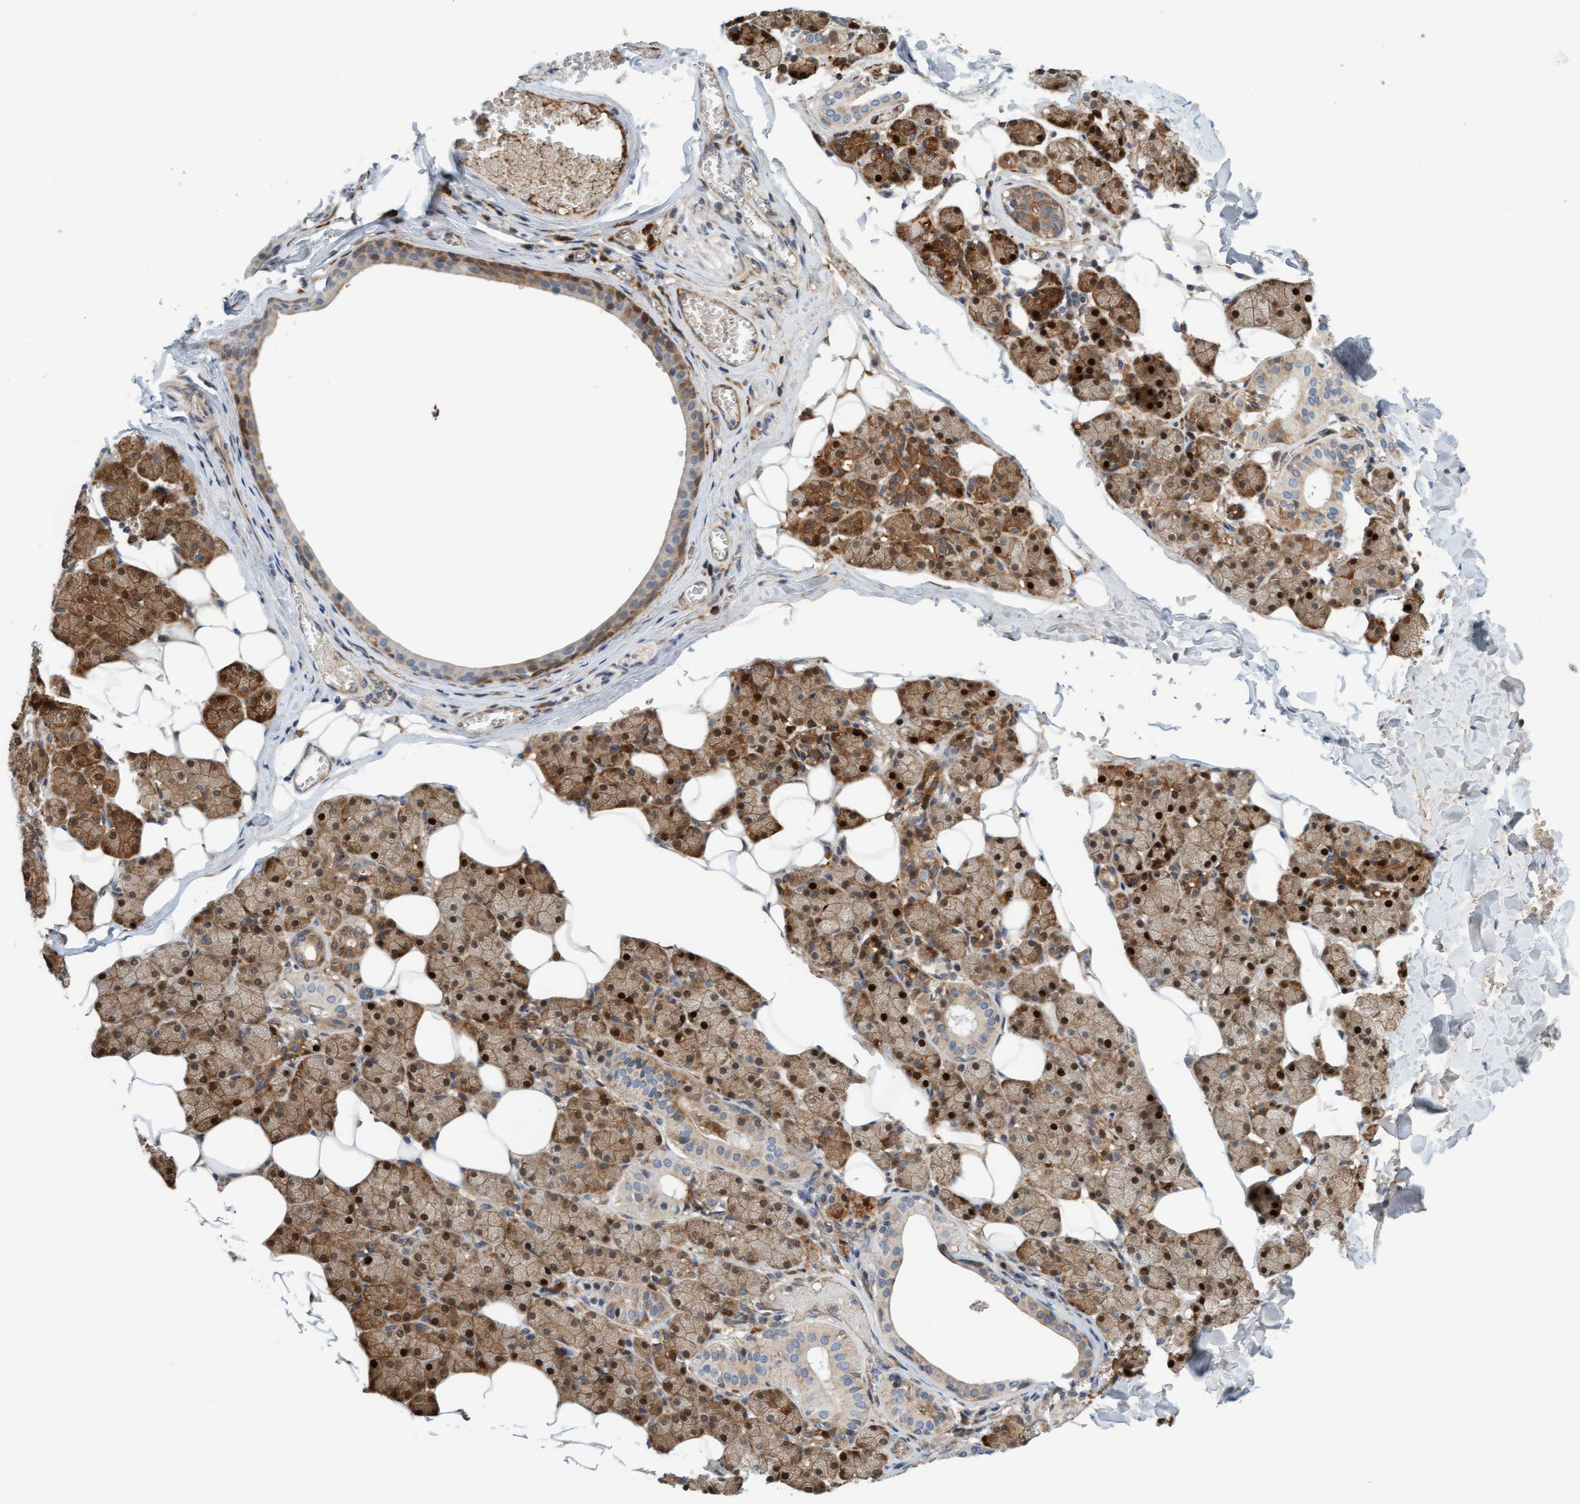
{"staining": {"intensity": "strong", "quantity": ">75%", "location": "cytoplasmic/membranous,nuclear"}, "tissue": "salivary gland", "cell_type": "Glandular cells", "image_type": "normal", "snomed": [{"axis": "morphology", "description": "Normal tissue, NOS"}, {"axis": "topography", "description": "Salivary gland"}], "caption": "IHC of unremarkable human salivary gland reveals high levels of strong cytoplasmic/membranous,nuclear expression in approximately >75% of glandular cells. Using DAB (brown) and hematoxylin (blue) stains, captured at high magnification using brightfield microscopy.", "gene": "EIF4EBP1", "patient": {"sex": "female", "age": 33}}